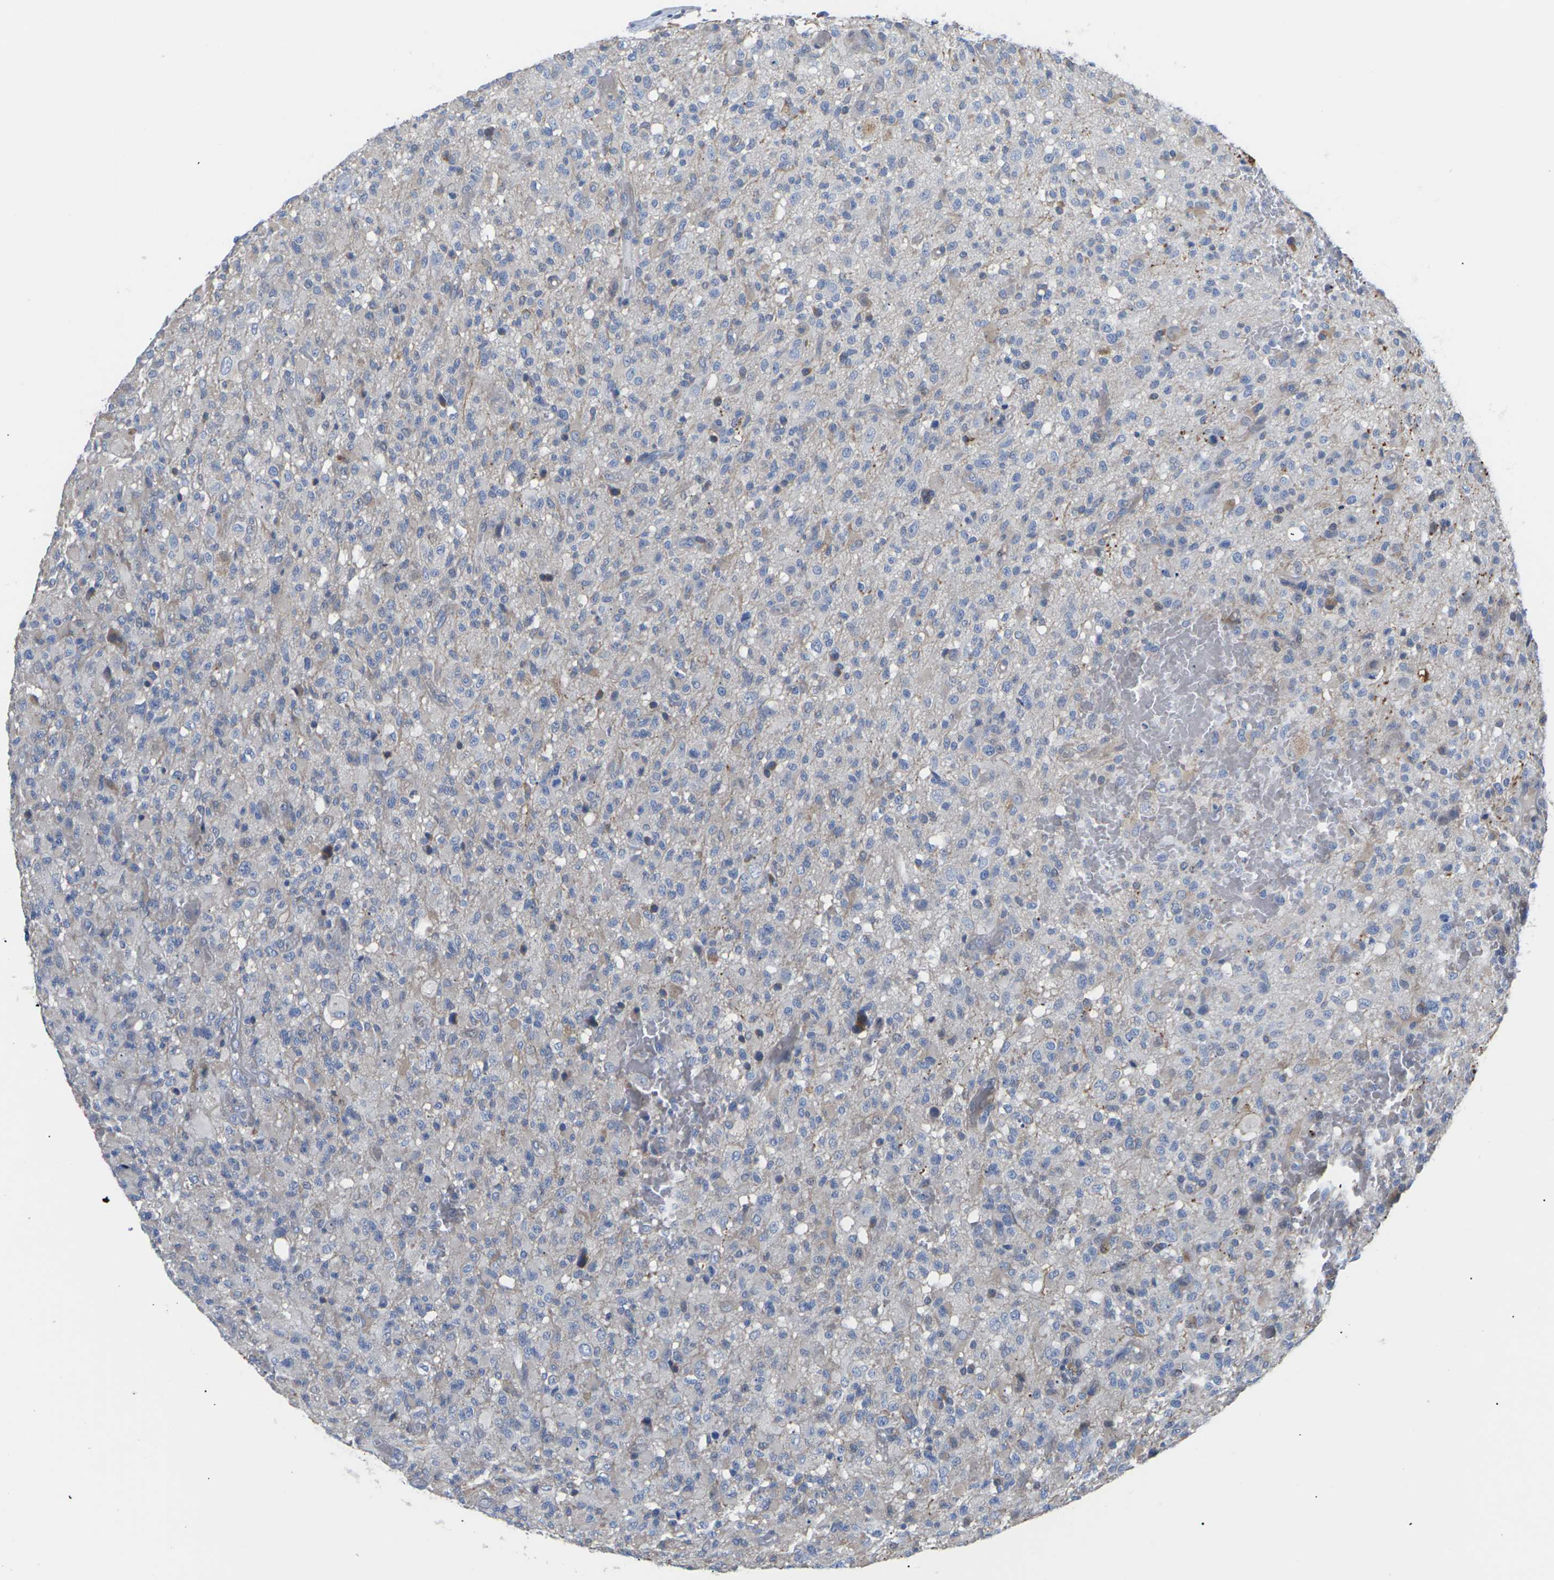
{"staining": {"intensity": "negative", "quantity": "none", "location": "none"}, "tissue": "glioma", "cell_type": "Tumor cells", "image_type": "cancer", "snomed": [{"axis": "morphology", "description": "Glioma, malignant, High grade"}, {"axis": "topography", "description": "Brain"}], "caption": "Immunohistochemistry (IHC) micrograph of glioma stained for a protein (brown), which demonstrates no staining in tumor cells.", "gene": "TMCO4", "patient": {"sex": "male", "age": 71}}